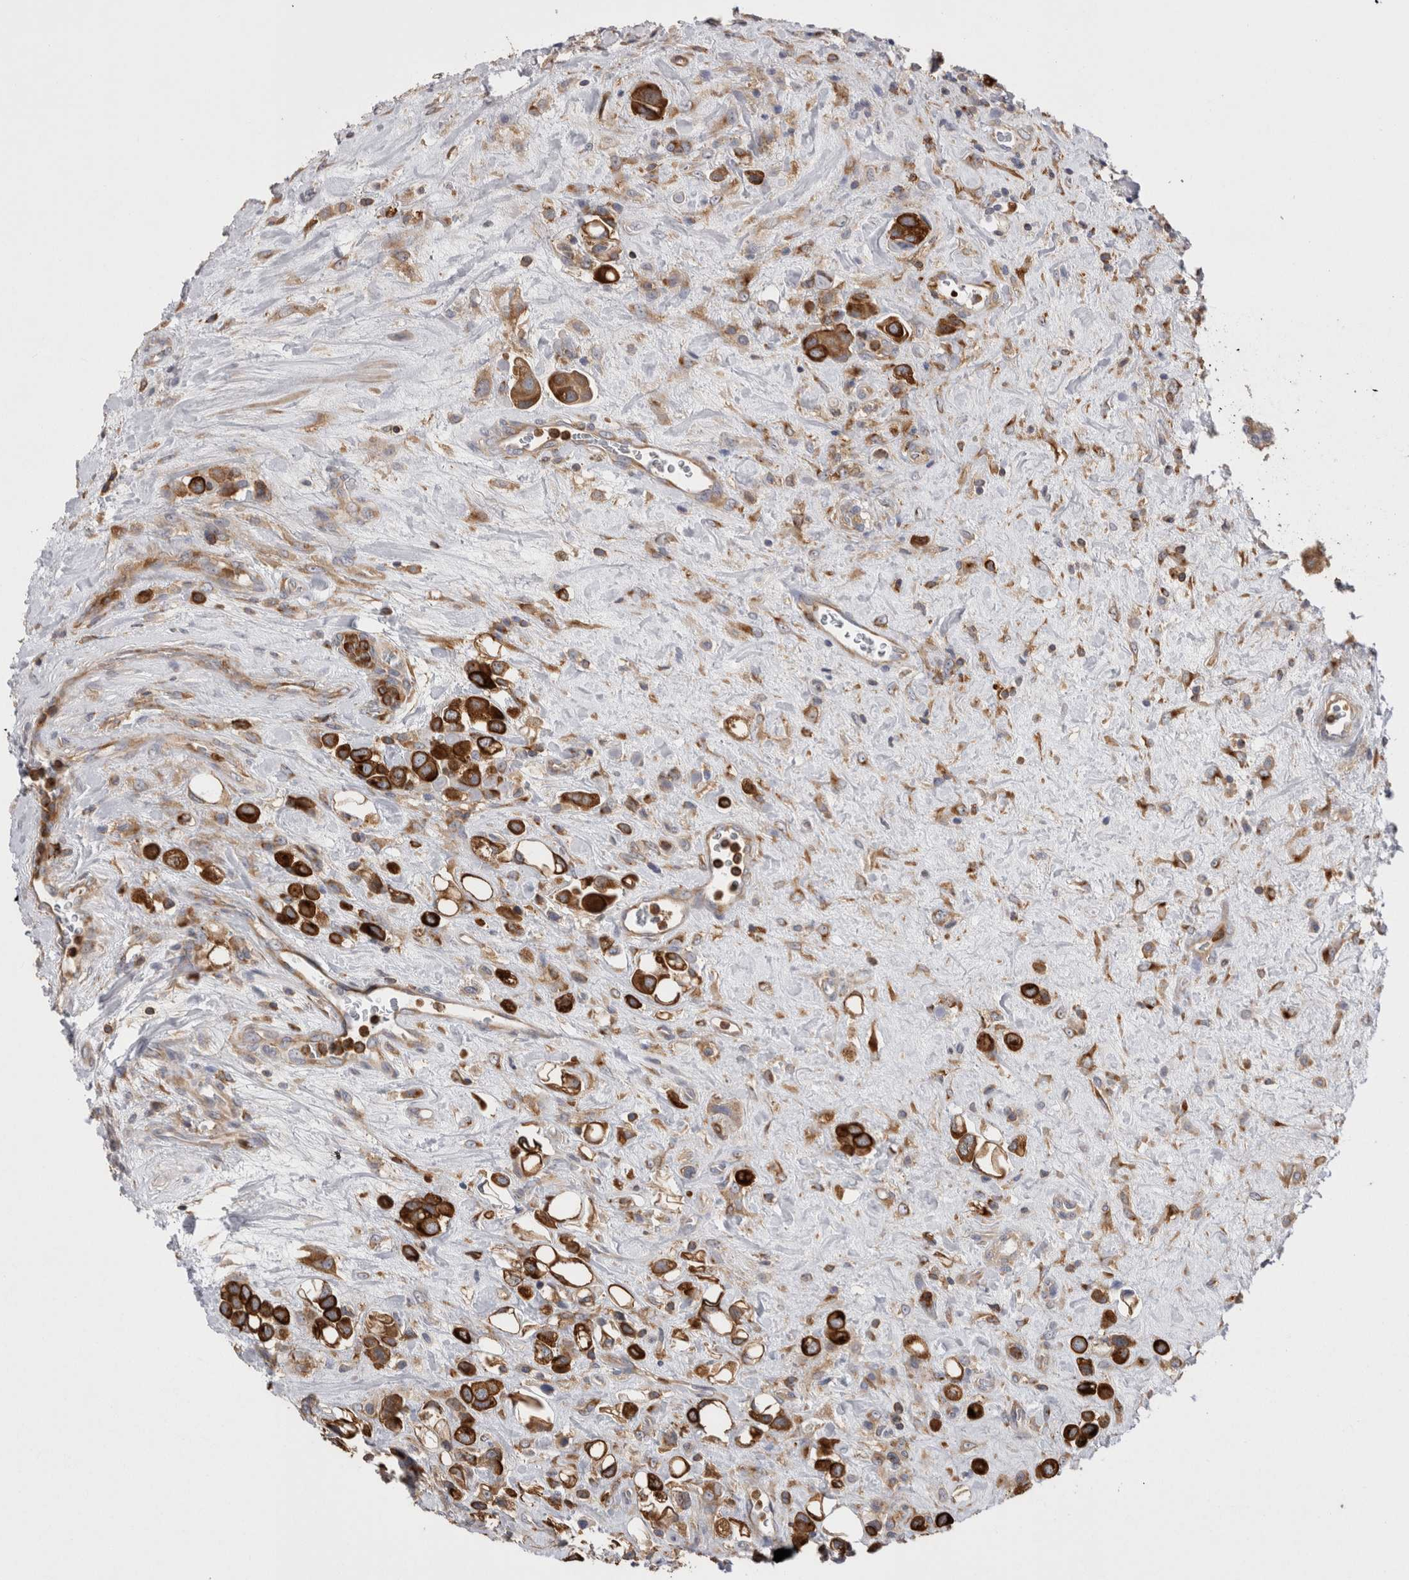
{"staining": {"intensity": "strong", "quantity": ">75%", "location": "cytoplasmic/membranous"}, "tissue": "urothelial cancer", "cell_type": "Tumor cells", "image_type": "cancer", "snomed": [{"axis": "morphology", "description": "Urothelial carcinoma, High grade"}, {"axis": "topography", "description": "Urinary bladder"}], "caption": "A histopathology image showing strong cytoplasmic/membranous positivity in about >75% of tumor cells in high-grade urothelial carcinoma, as visualized by brown immunohistochemical staining.", "gene": "RAB11FIP1", "patient": {"sex": "male", "age": 50}}